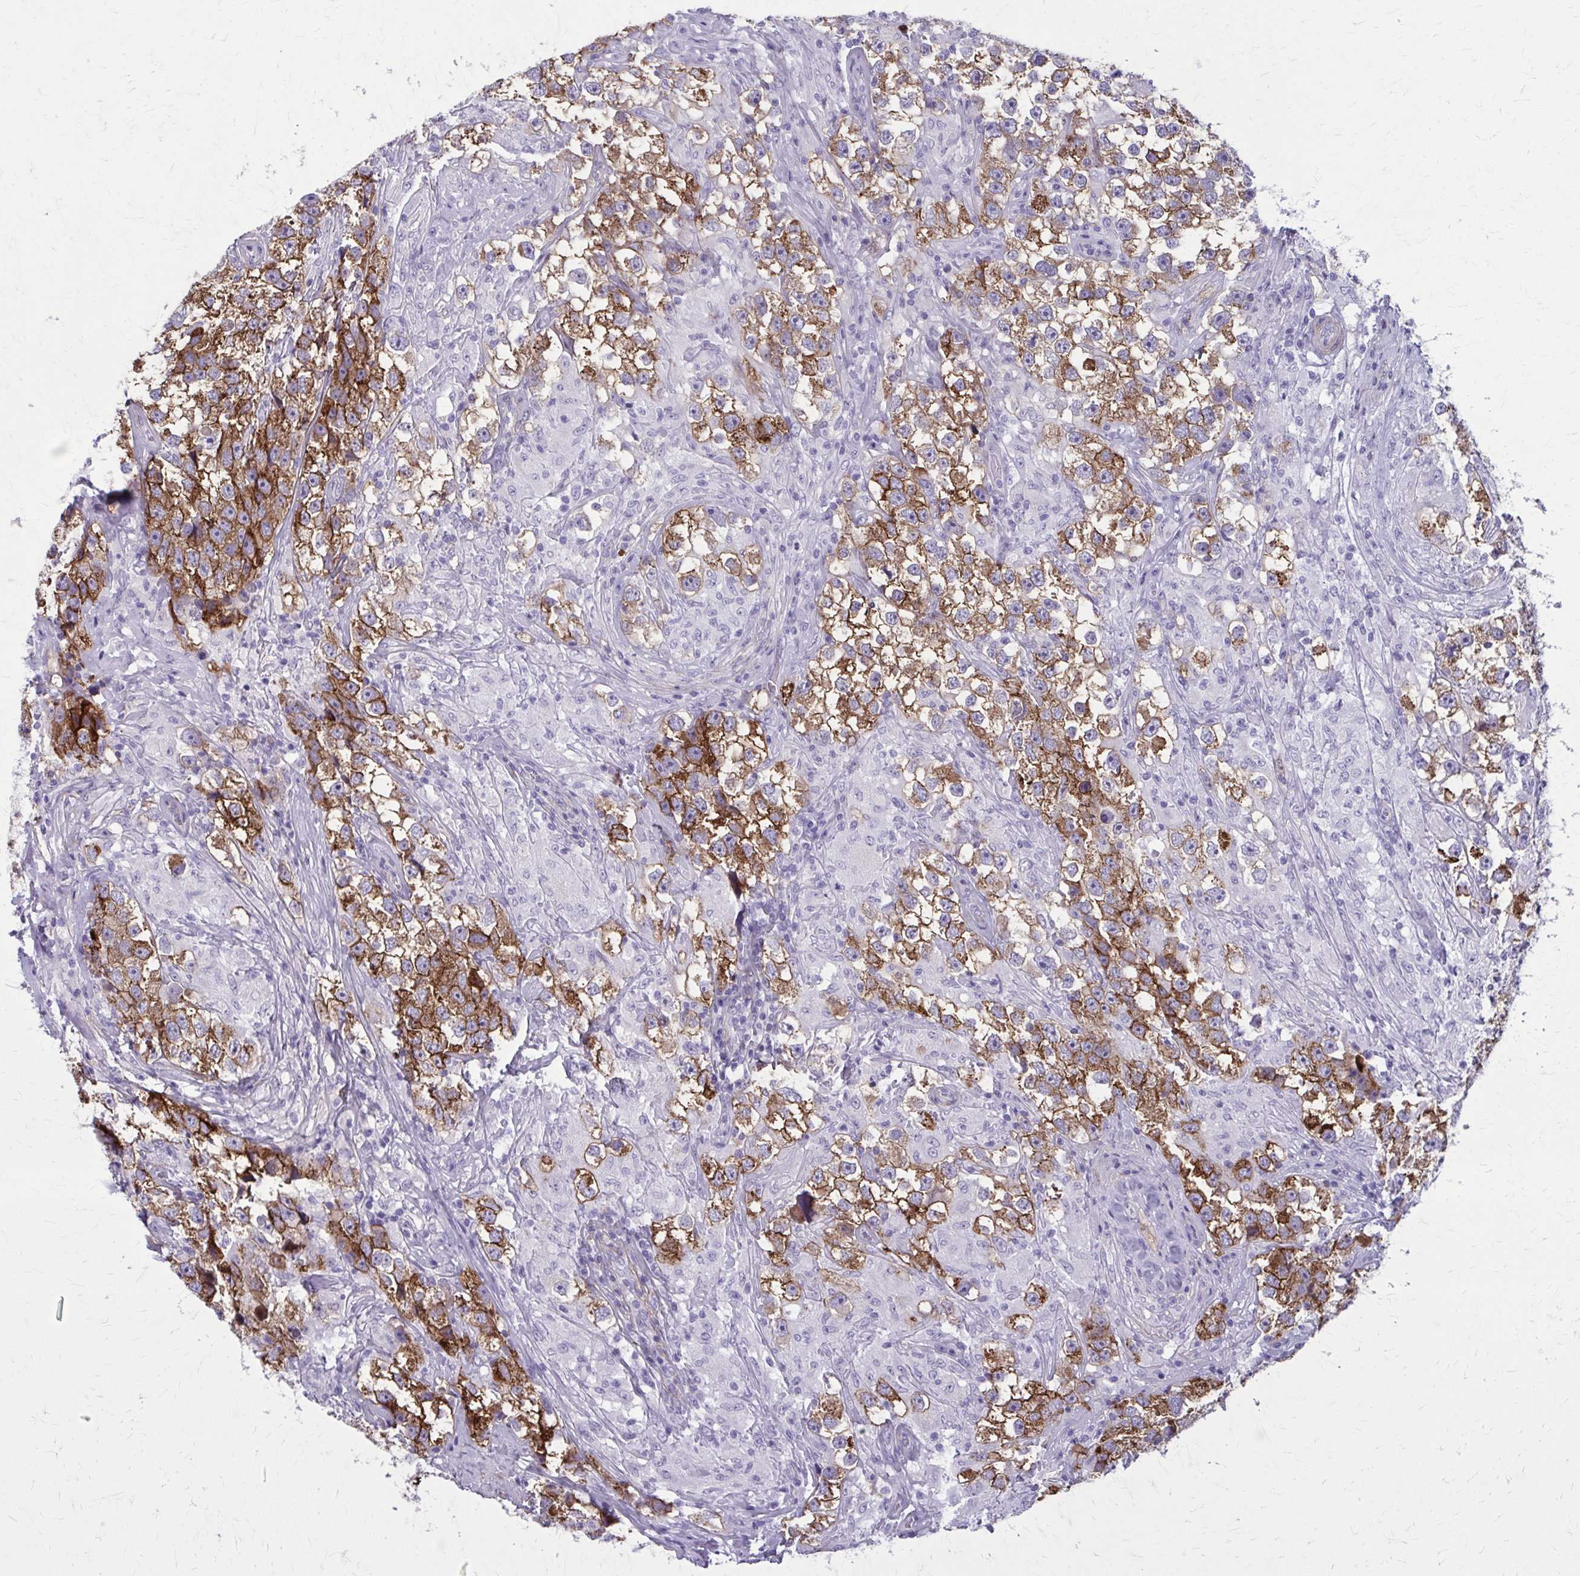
{"staining": {"intensity": "moderate", "quantity": "25%-75%", "location": "cytoplasmic/membranous"}, "tissue": "testis cancer", "cell_type": "Tumor cells", "image_type": "cancer", "snomed": [{"axis": "morphology", "description": "Seminoma, NOS"}, {"axis": "topography", "description": "Testis"}], "caption": "Protein expression by immunohistochemistry (IHC) demonstrates moderate cytoplasmic/membranous staining in approximately 25%-75% of tumor cells in testis cancer. The staining was performed using DAB (3,3'-diaminobenzidine), with brown indicating positive protein expression. Nuclei are stained blue with hematoxylin.", "gene": "AKAP12", "patient": {"sex": "male", "age": 46}}